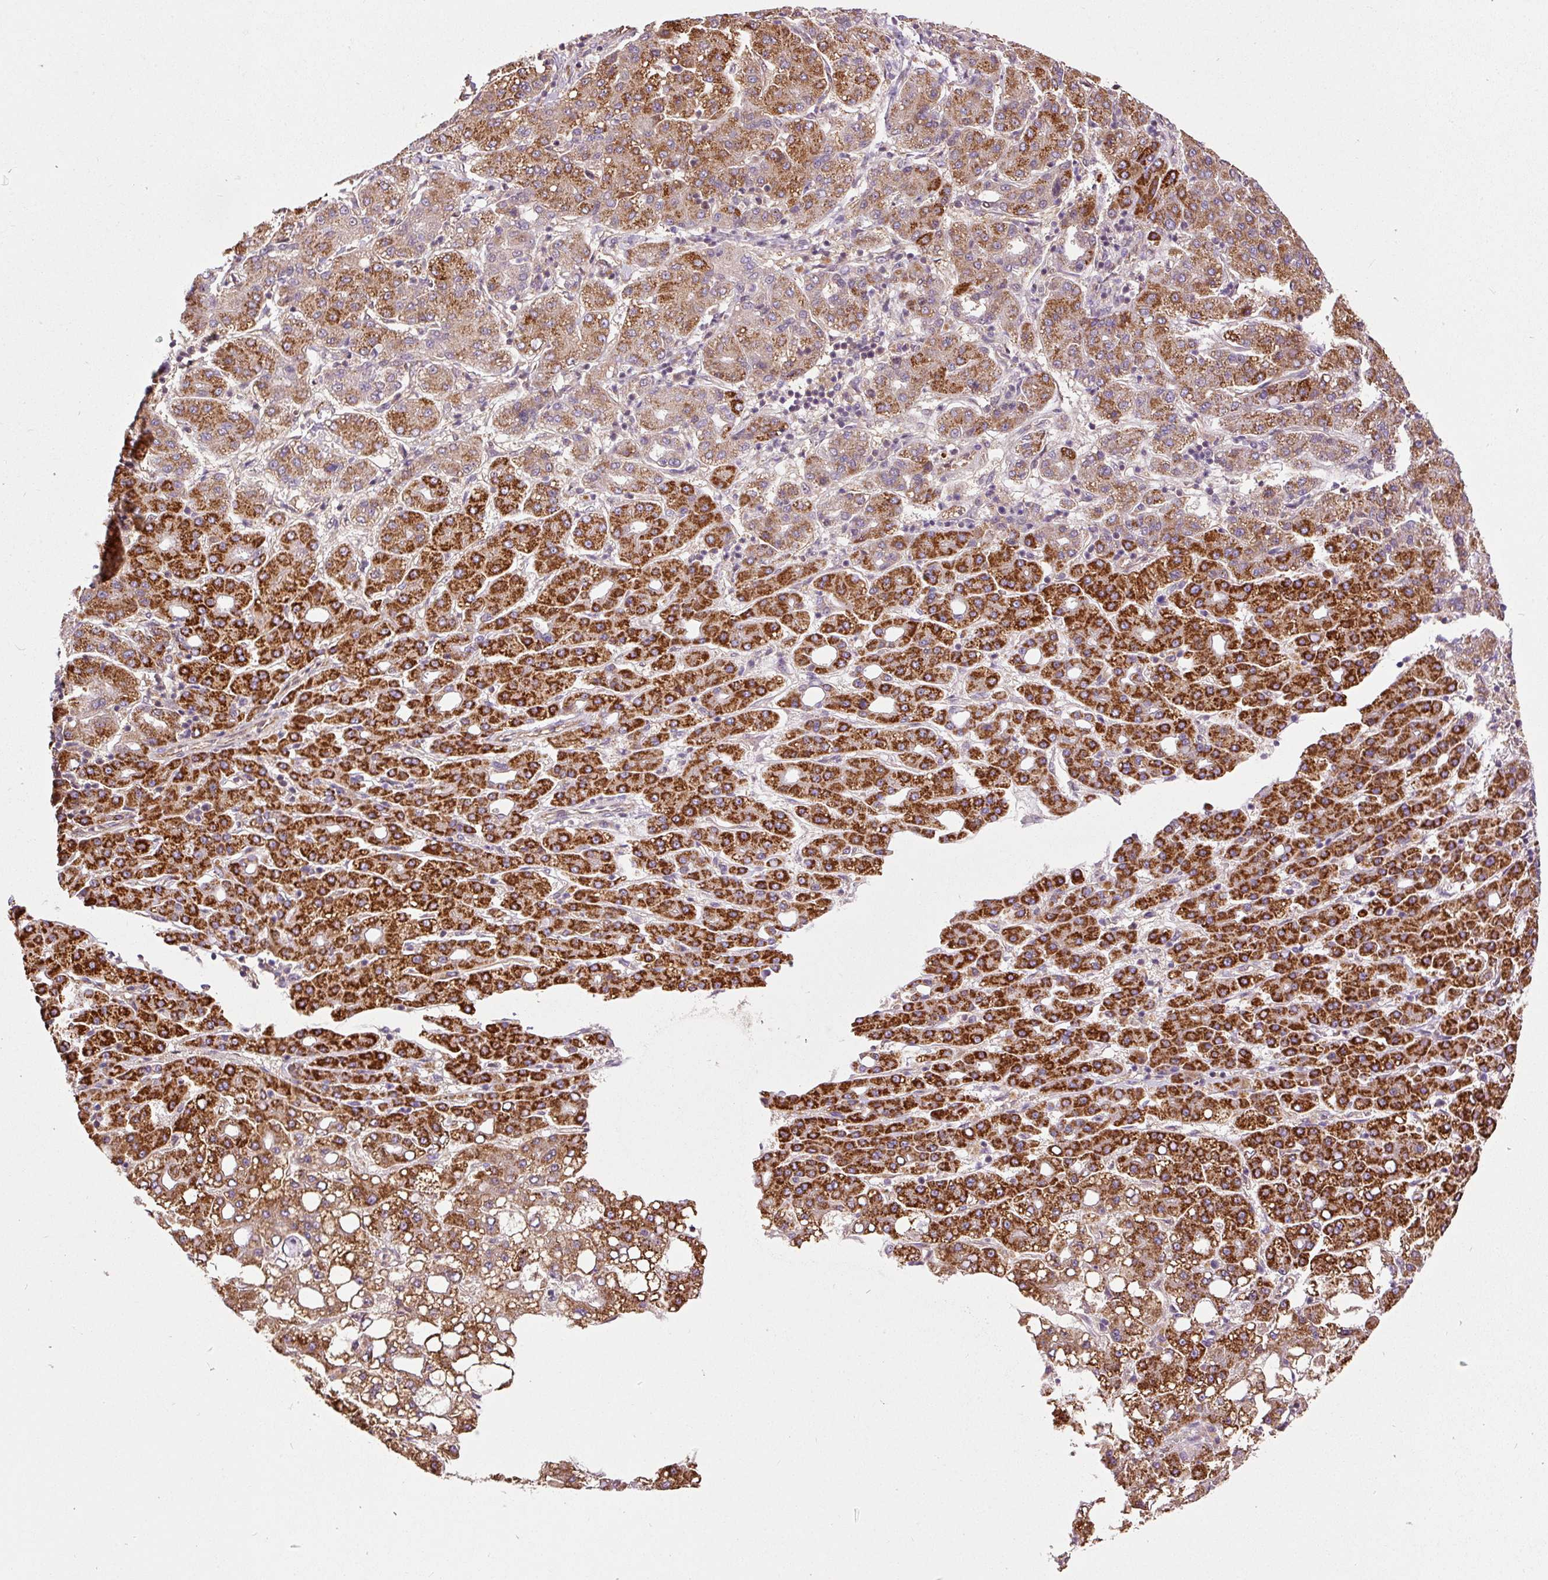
{"staining": {"intensity": "strong", "quantity": ">75%", "location": "cytoplasmic/membranous"}, "tissue": "liver cancer", "cell_type": "Tumor cells", "image_type": "cancer", "snomed": [{"axis": "morphology", "description": "Carcinoma, Hepatocellular, NOS"}, {"axis": "topography", "description": "Liver"}], "caption": "Tumor cells show strong cytoplasmic/membranous expression in about >75% of cells in liver cancer.", "gene": "PCK2", "patient": {"sex": "male", "age": 65}}